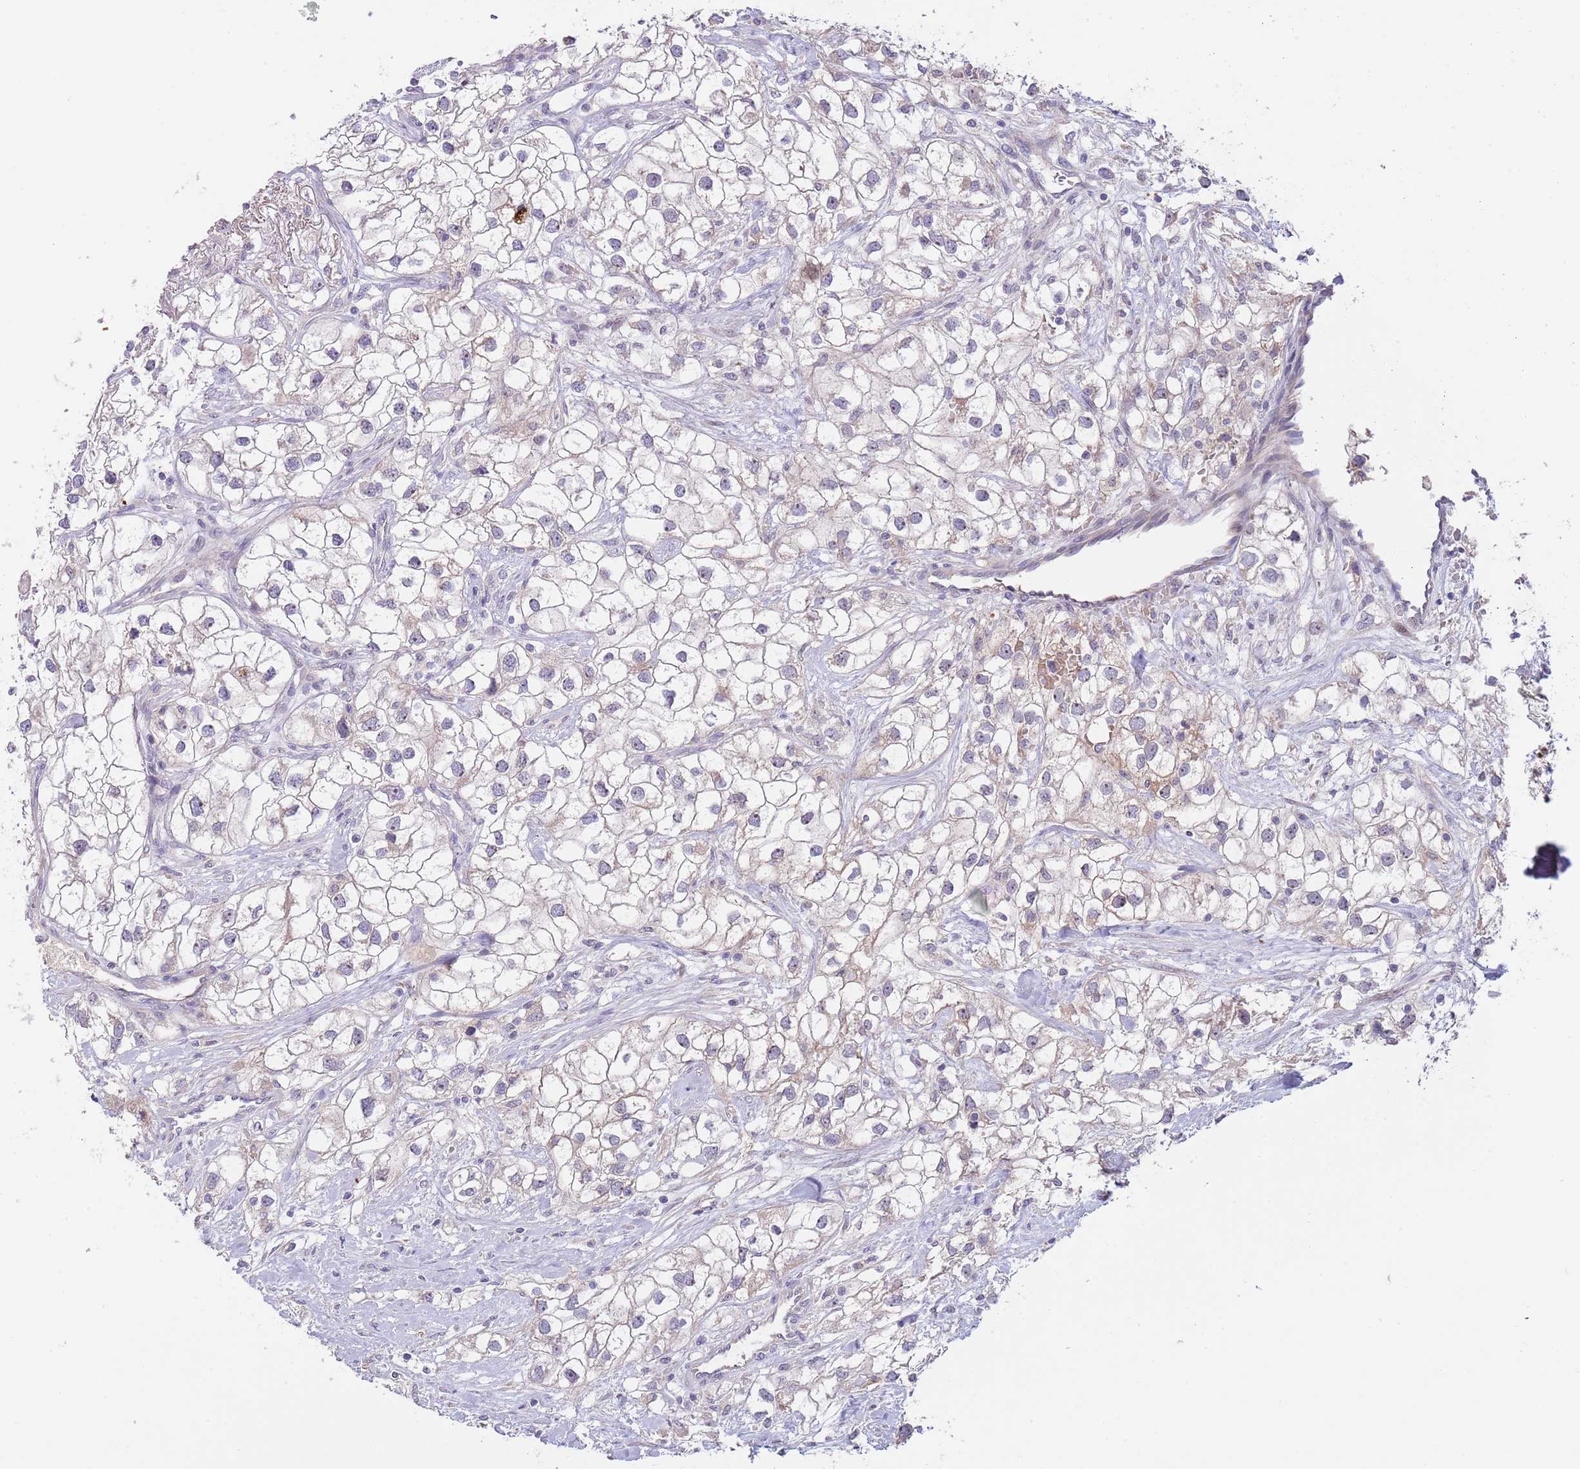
{"staining": {"intensity": "weak", "quantity": "25%-75%", "location": "cytoplasmic/membranous"}, "tissue": "renal cancer", "cell_type": "Tumor cells", "image_type": "cancer", "snomed": [{"axis": "morphology", "description": "Adenocarcinoma, NOS"}, {"axis": "topography", "description": "Kidney"}], "caption": "A brown stain labels weak cytoplasmic/membranous positivity of a protein in human adenocarcinoma (renal) tumor cells.", "gene": "AP1S2", "patient": {"sex": "male", "age": 59}}